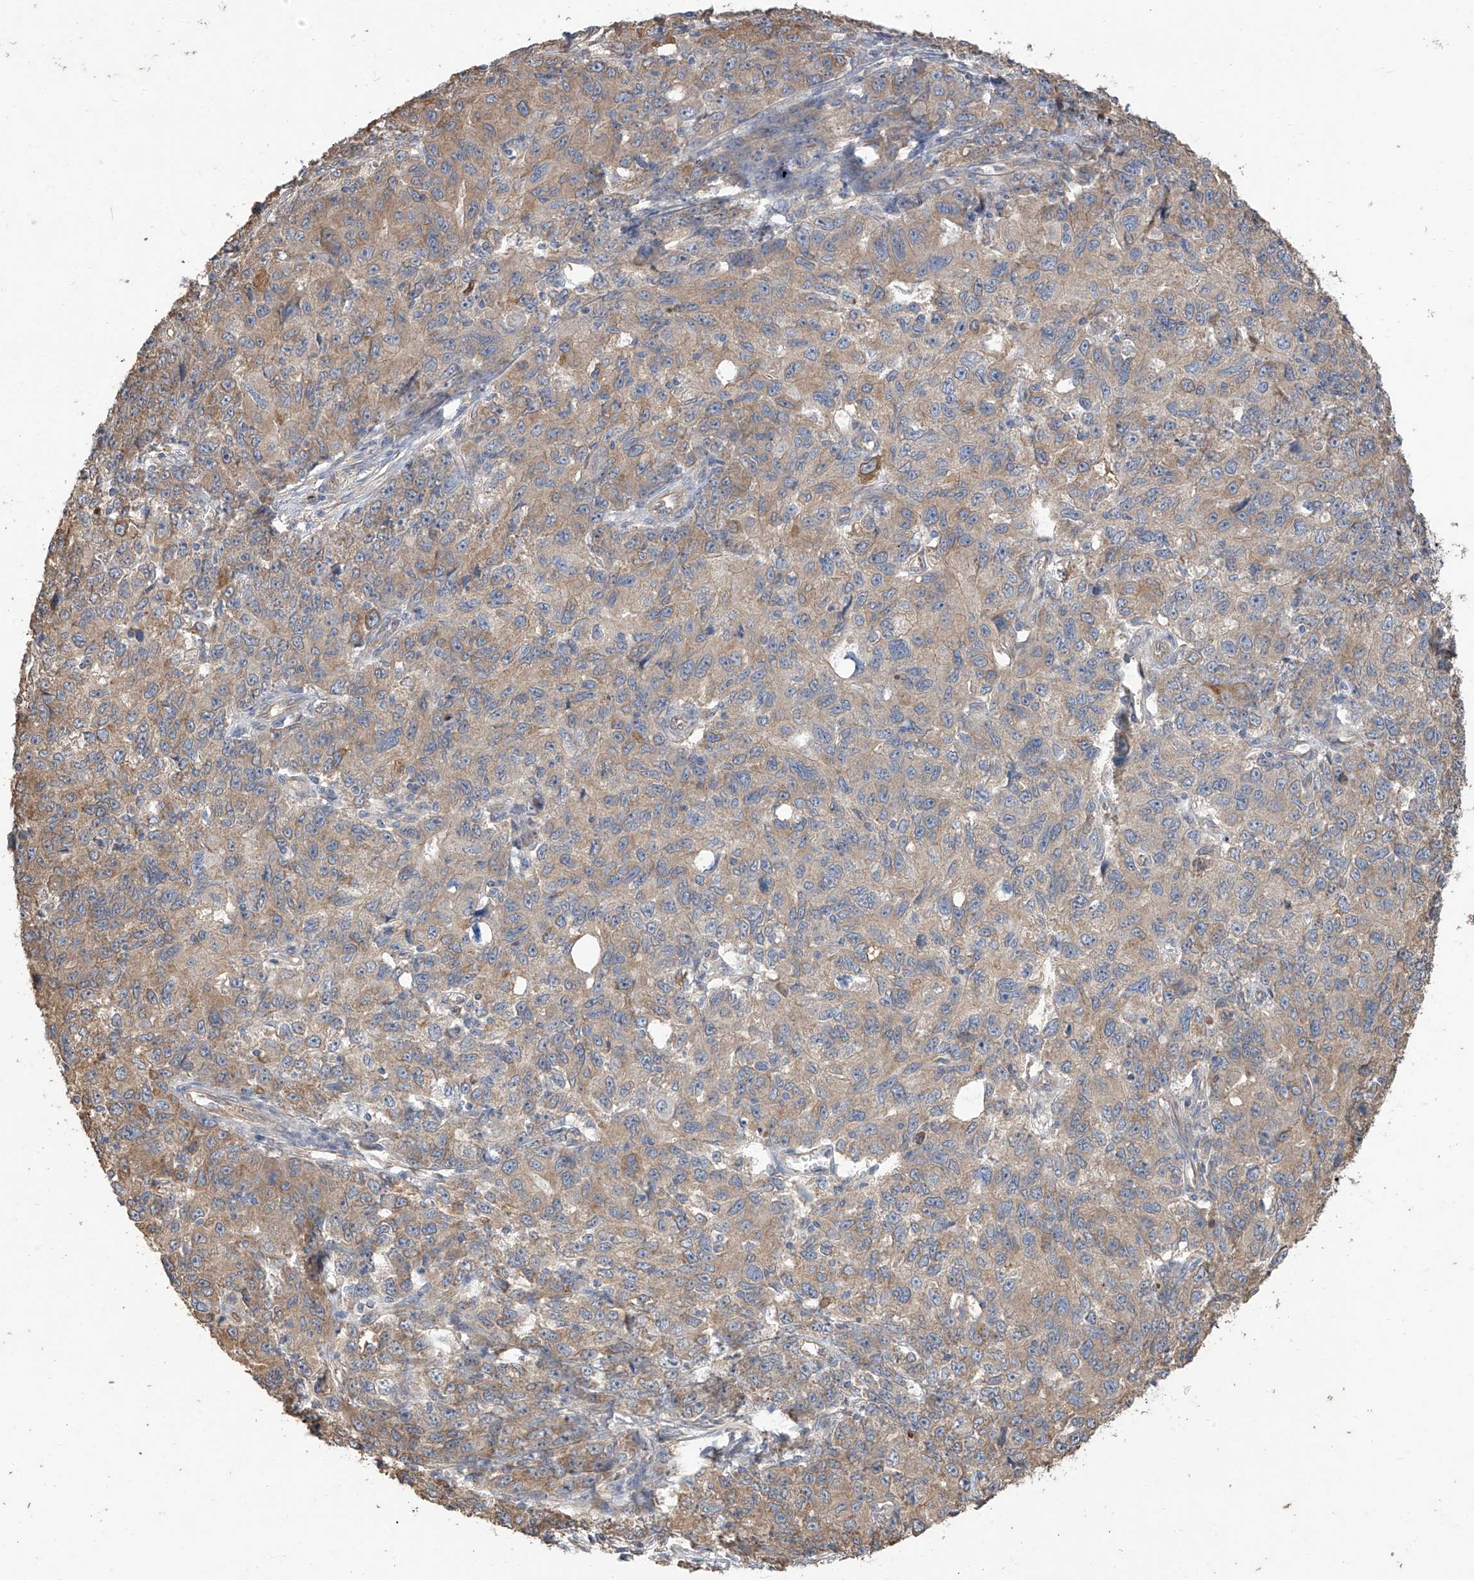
{"staining": {"intensity": "moderate", "quantity": "25%-75%", "location": "cytoplasmic/membranous"}, "tissue": "ovarian cancer", "cell_type": "Tumor cells", "image_type": "cancer", "snomed": [{"axis": "morphology", "description": "Carcinoma, endometroid"}, {"axis": "topography", "description": "Ovary"}], "caption": "A brown stain highlights moderate cytoplasmic/membranous expression of a protein in human endometroid carcinoma (ovarian) tumor cells.", "gene": "AGBL5", "patient": {"sex": "female", "age": 42}}